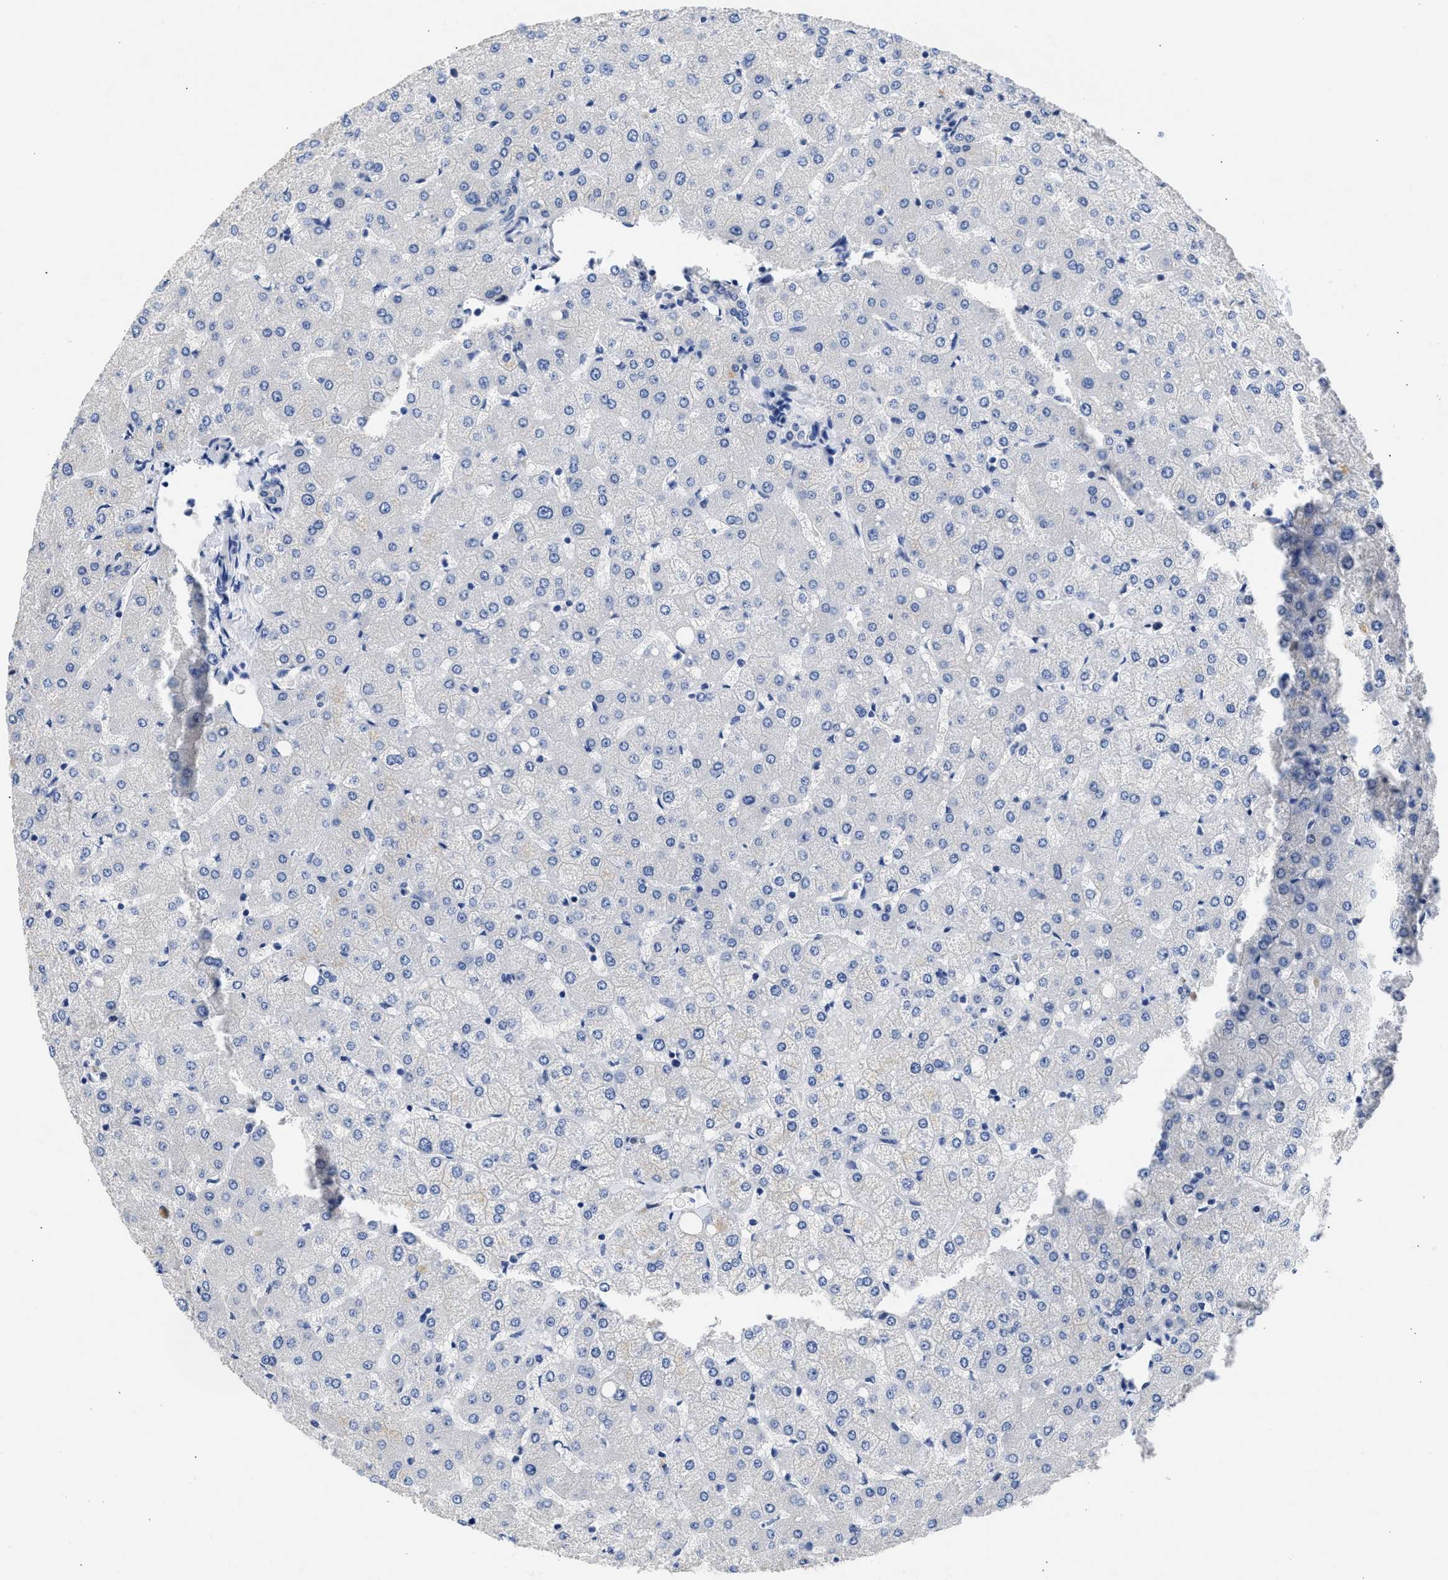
{"staining": {"intensity": "negative", "quantity": "none", "location": "none"}, "tissue": "liver", "cell_type": "Cholangiocytes", "image_type": "normal", "snomed": [{"axis": "morphology", "description": "Normal tissue, NOS"}, {"axis": "topography", "description": "Liver"}], "caption": "An image of liver stained for a protein demonstrates no brown staining in cholangiocytes.", "gene": "XPO5", "patient": {"sex": "female", "age": 54}}